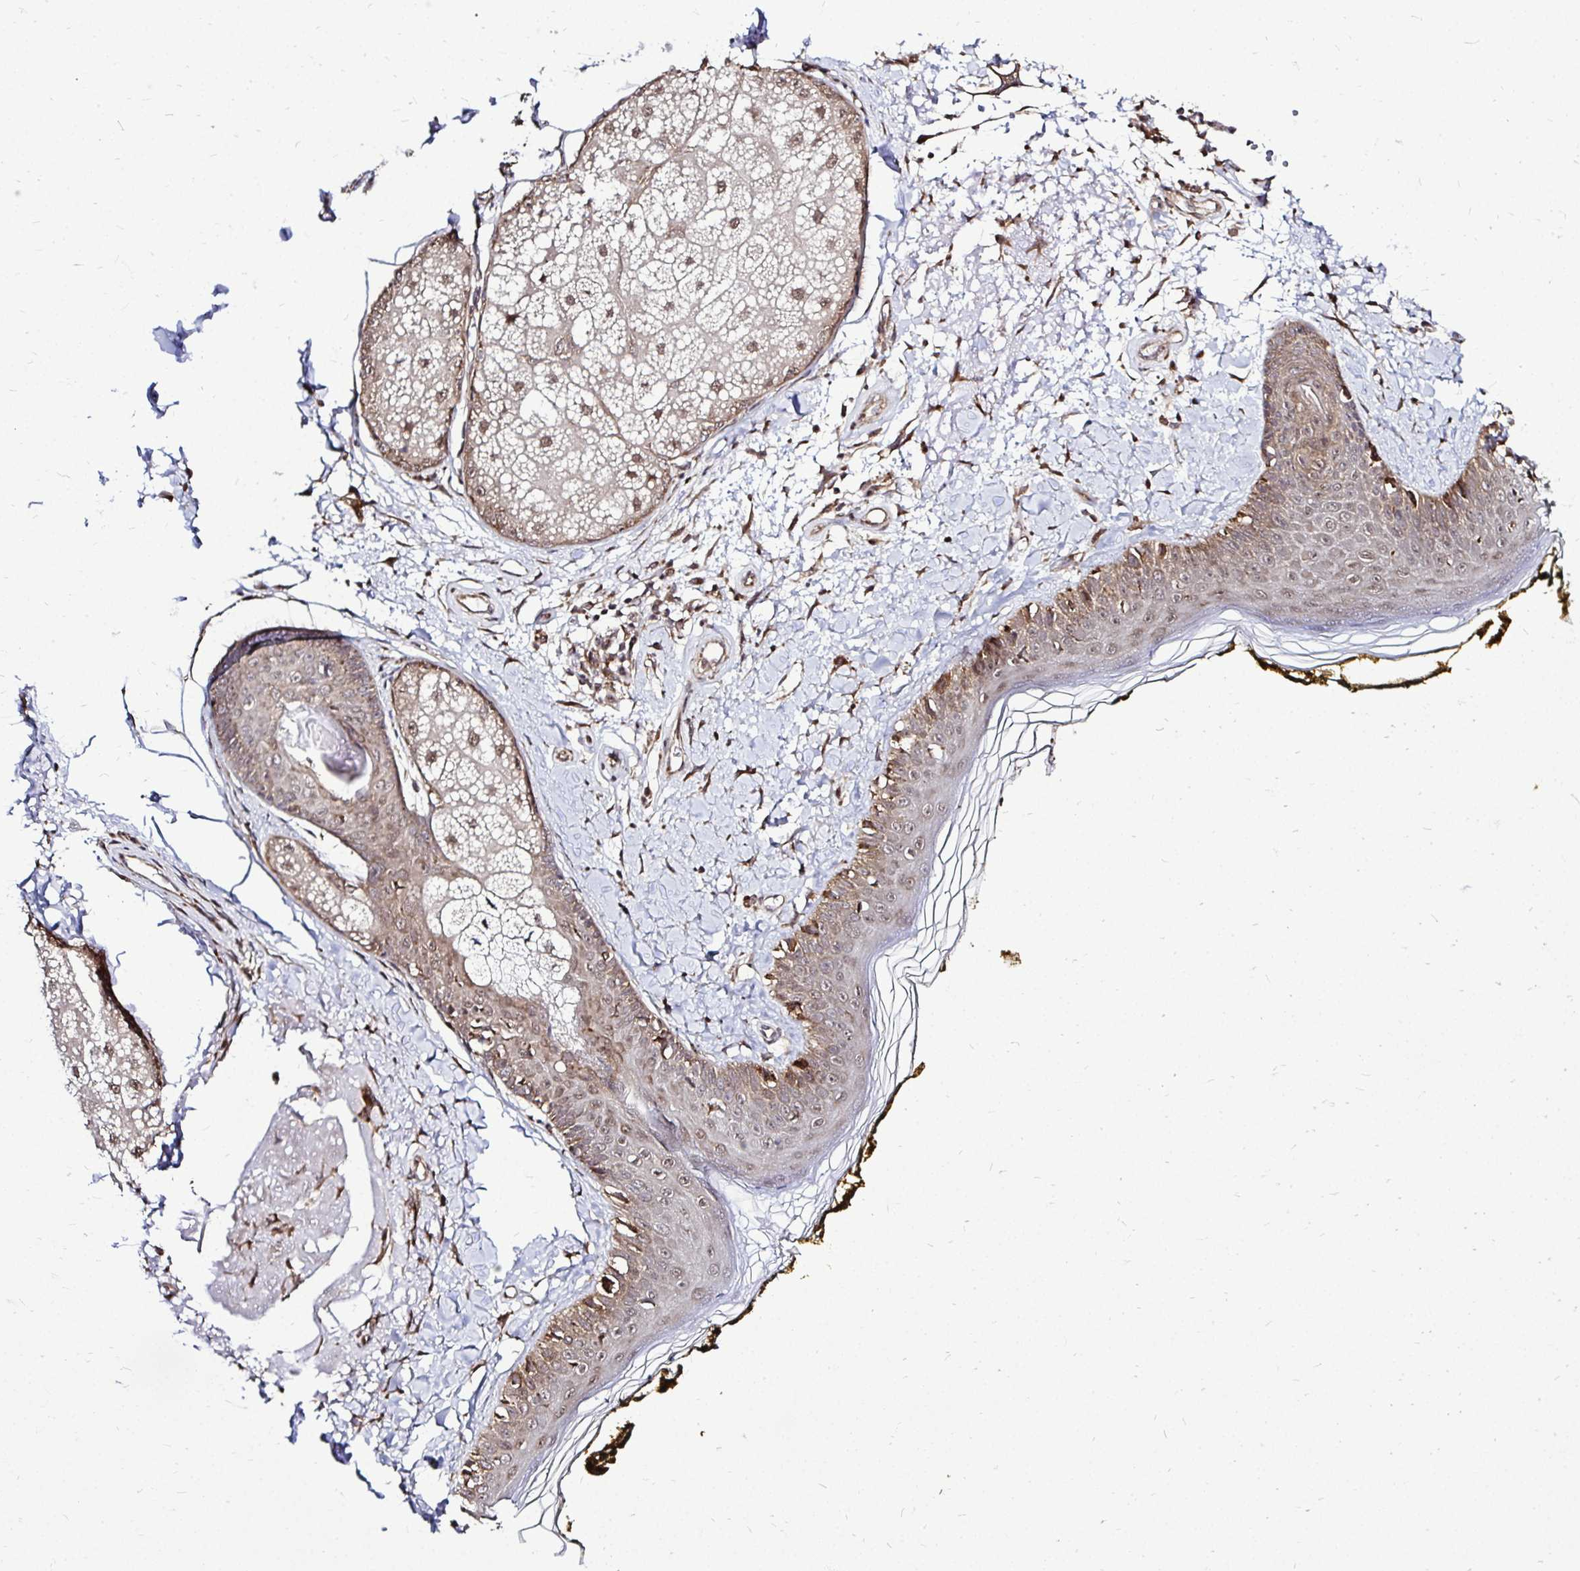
{"staining": {"intensity": "moderate", "quantity": ">75%", "location": "nuclear"}, "tissue": "skin", "cell_type": "Fibroblasts", "image_type": "normal", "snomed": [{"axis": "morphology", "description": "Normal tissue, NOS"}, {"axis": "topography", "description": "Skin"}], "caption": "The image displays immunohistochemical staining of normal skin. There is moderate nuclear staining is identified in about >75% of fibroblasts.", "gene": "FMR1", "patient": {"sex": "male", "age": 76}}